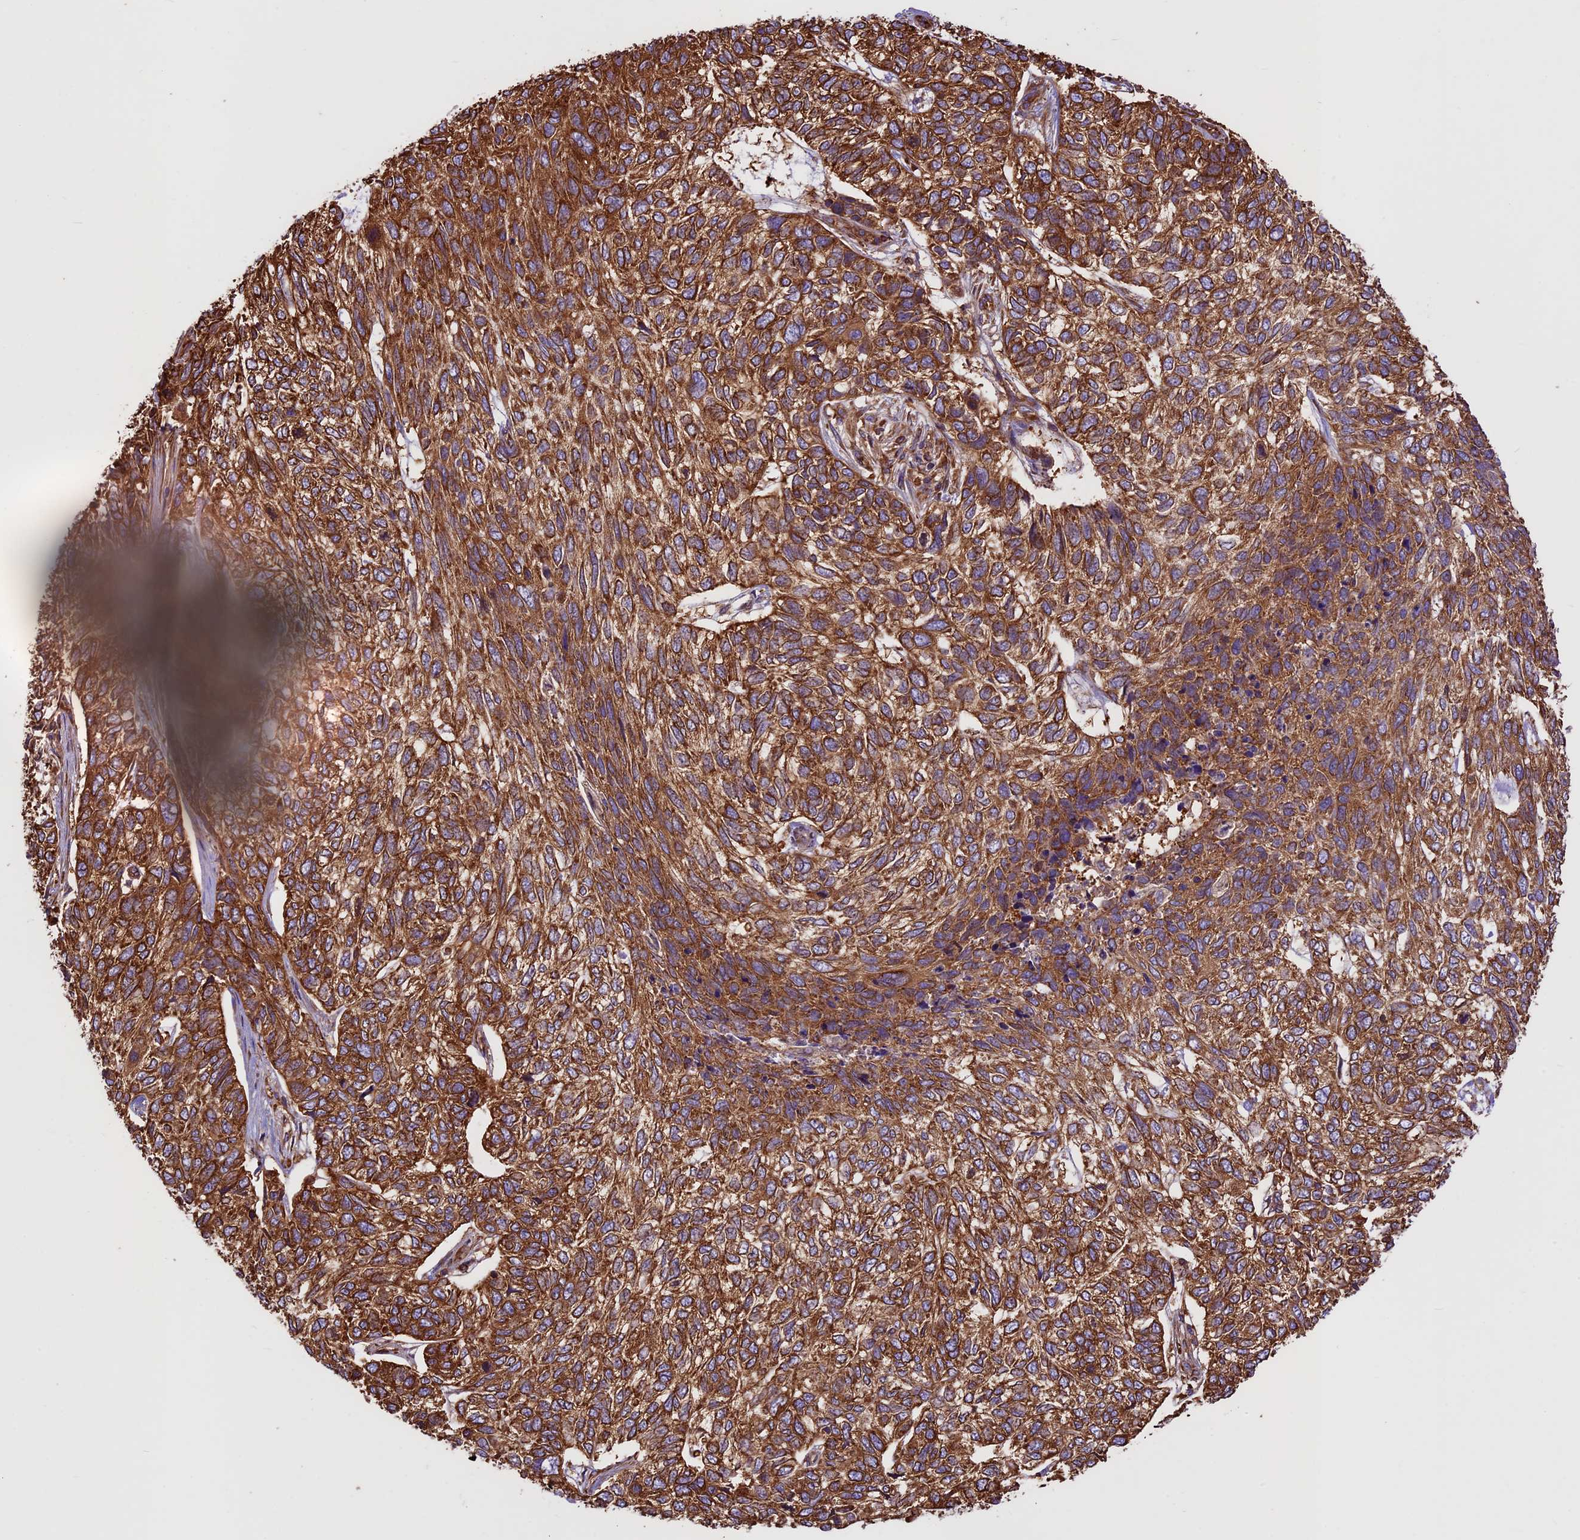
{"staining": {"intensity": "strong", "quantity": ">75%", "location": "cytoplasmic/membranous"}, "tissue": "skin cancer", "cell_type": "Tumor cells", "image_type": "cancer", "snomed": [{"axis": "morphology", "description": "Basal cell carcinoma"}, {"axis": "topography", "description": "Skin"}], "caption": "An image showing strong cytoplasmic/membranous positivity in approximately >75% of tumor cells in skin cancer (basal cell carcinoma), as visualized by brown immunohistochemical staining.", "gene": "KARS1", "patient": {"sex": "female", "age": 65}}